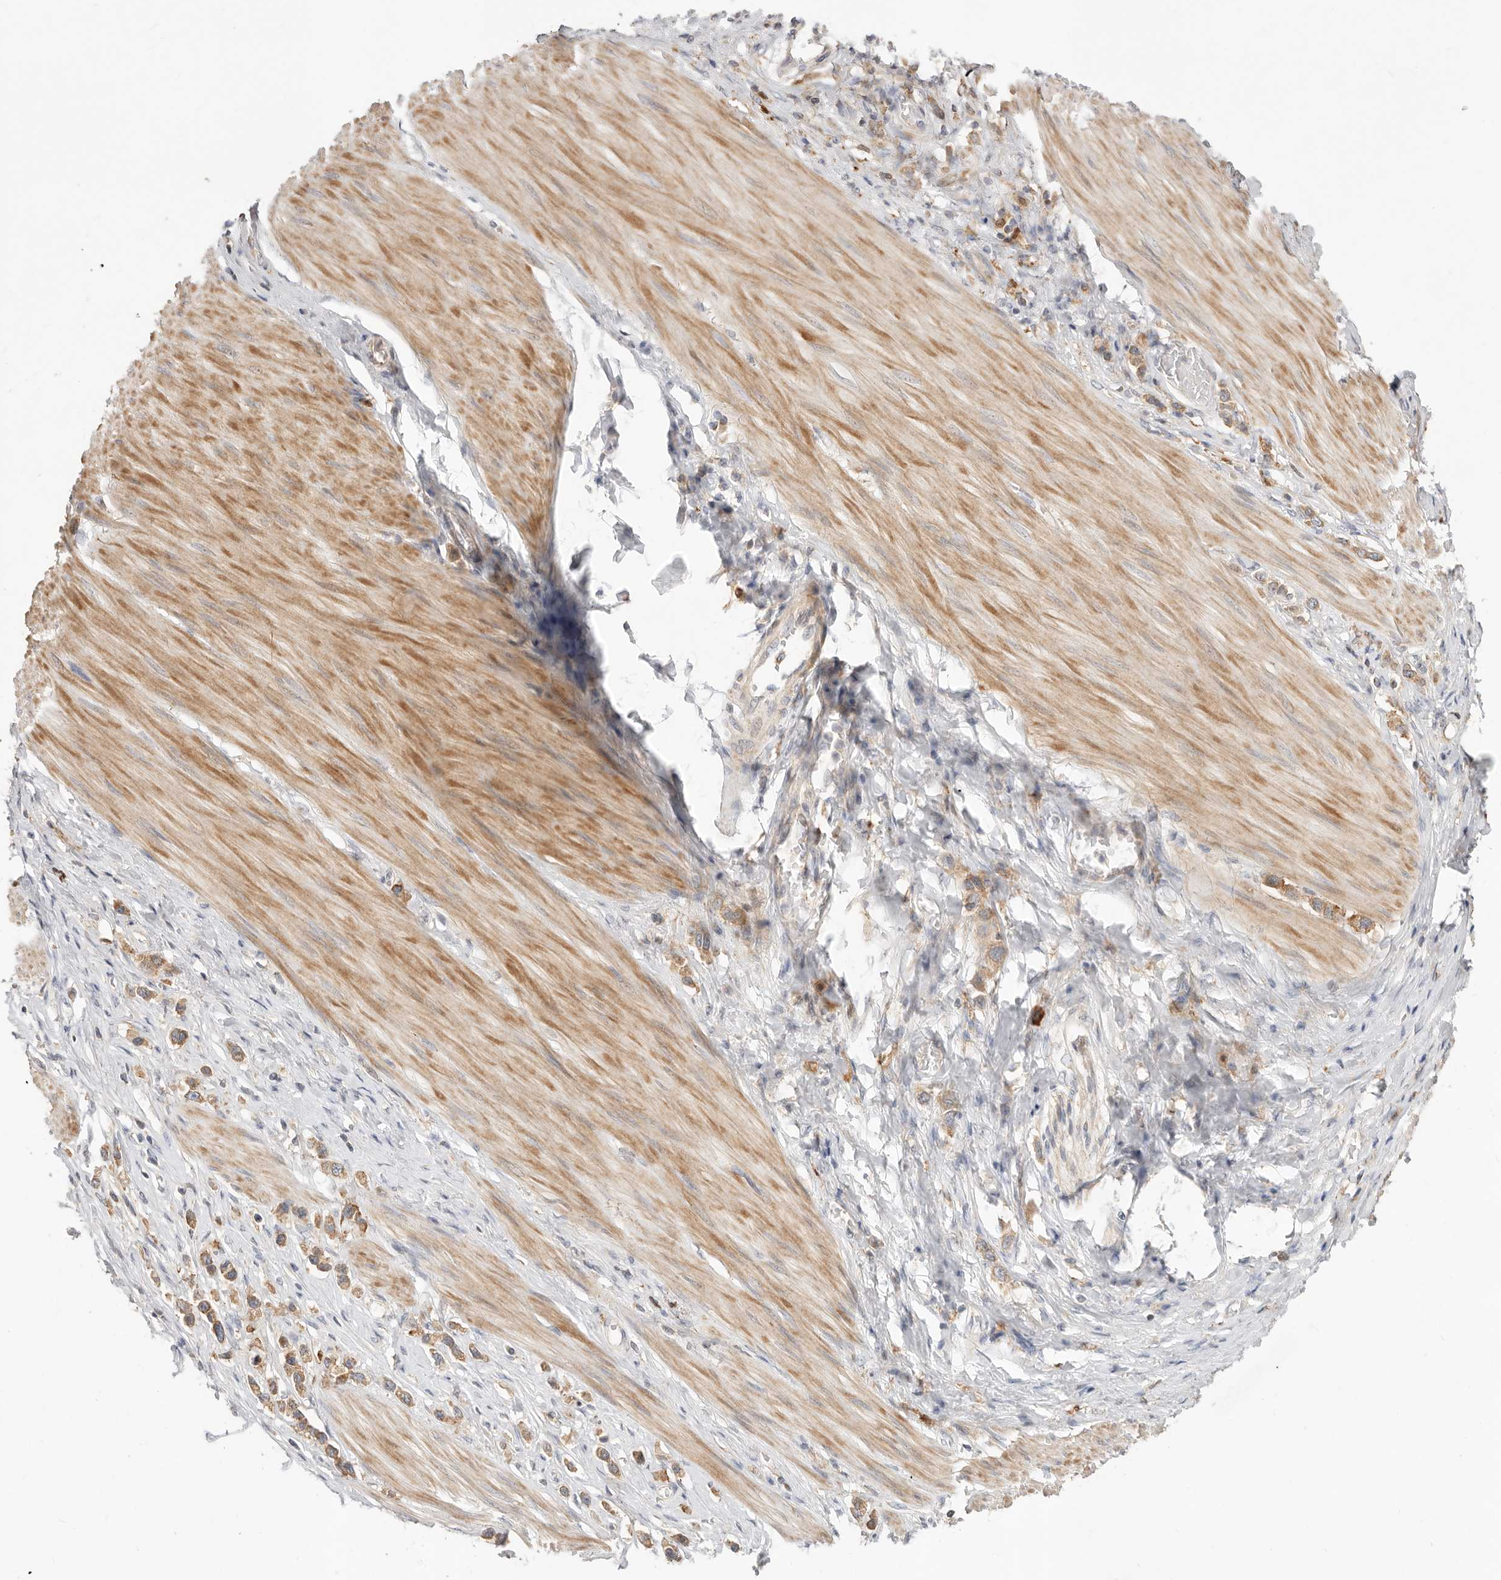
{"staining": {"intensity": "moderate", "quantity": ">75%", "location": "cytoplasmic/membranous"}, "tissue": "stomach cancer", "cell_type": "Tumor cells", "image_type": "cancer", "snomed": [{"axis": "morphology", "description": "Adenocarcinoma, NOS"}, {"axis": "topography", "description": "Stomach"}], "caption": "Immunohistochemistry staining of stomach cancer, which reveals medium levels of moderate cytoplasmic/membranous positivity in about >75% of tumor cells indicating moderate cytoplasmic/membranous protein staining. The staining was performed using DAB (3,3'-diaminobenzidine) (brown) for protein detection and nuclei were counterstained in hematoxylin (blue).", "gene": "USH1C", "patient": {"sex": "female", "age": 65}}